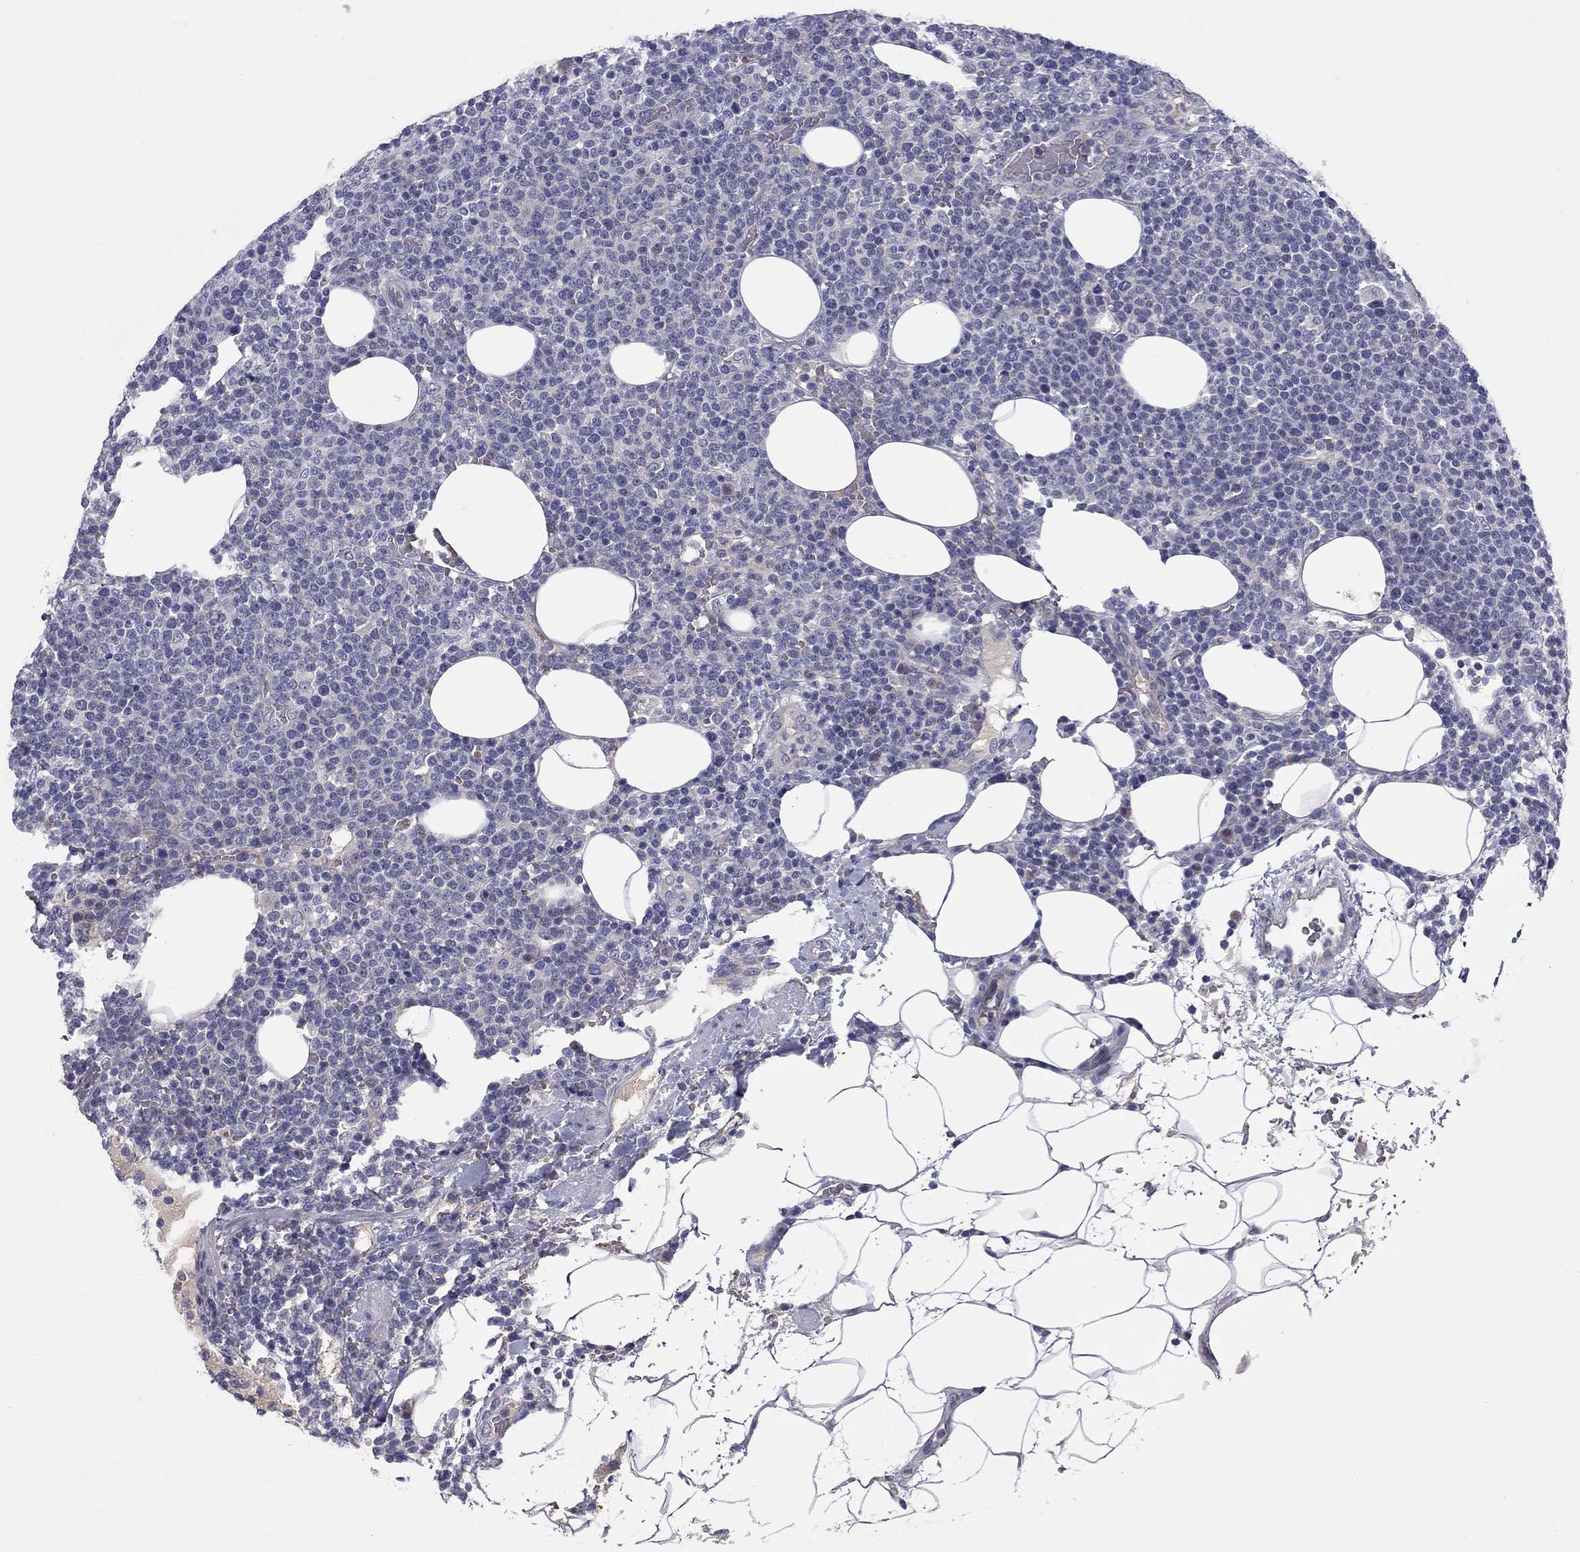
{"staining": {"intensity": "negative", "quantity": "none", "location": "none"}, "tissue": "lymphoma", "cell_type": "Tumor cells", "image_type": "cancer", "snomed": [{"axis": "morphology", "description": "Malignant lymphoma, non-Hodgkin's type, High grade"}, {"axis": "topography", "description": "Lymph node"}], "caption": "IHC photomicrograph of lymphoma stained for a protein (brown), which exhibits no staining in tumor cells.", "gene": "UNC119B", "patient": {"sex": "male", "age": 61}}